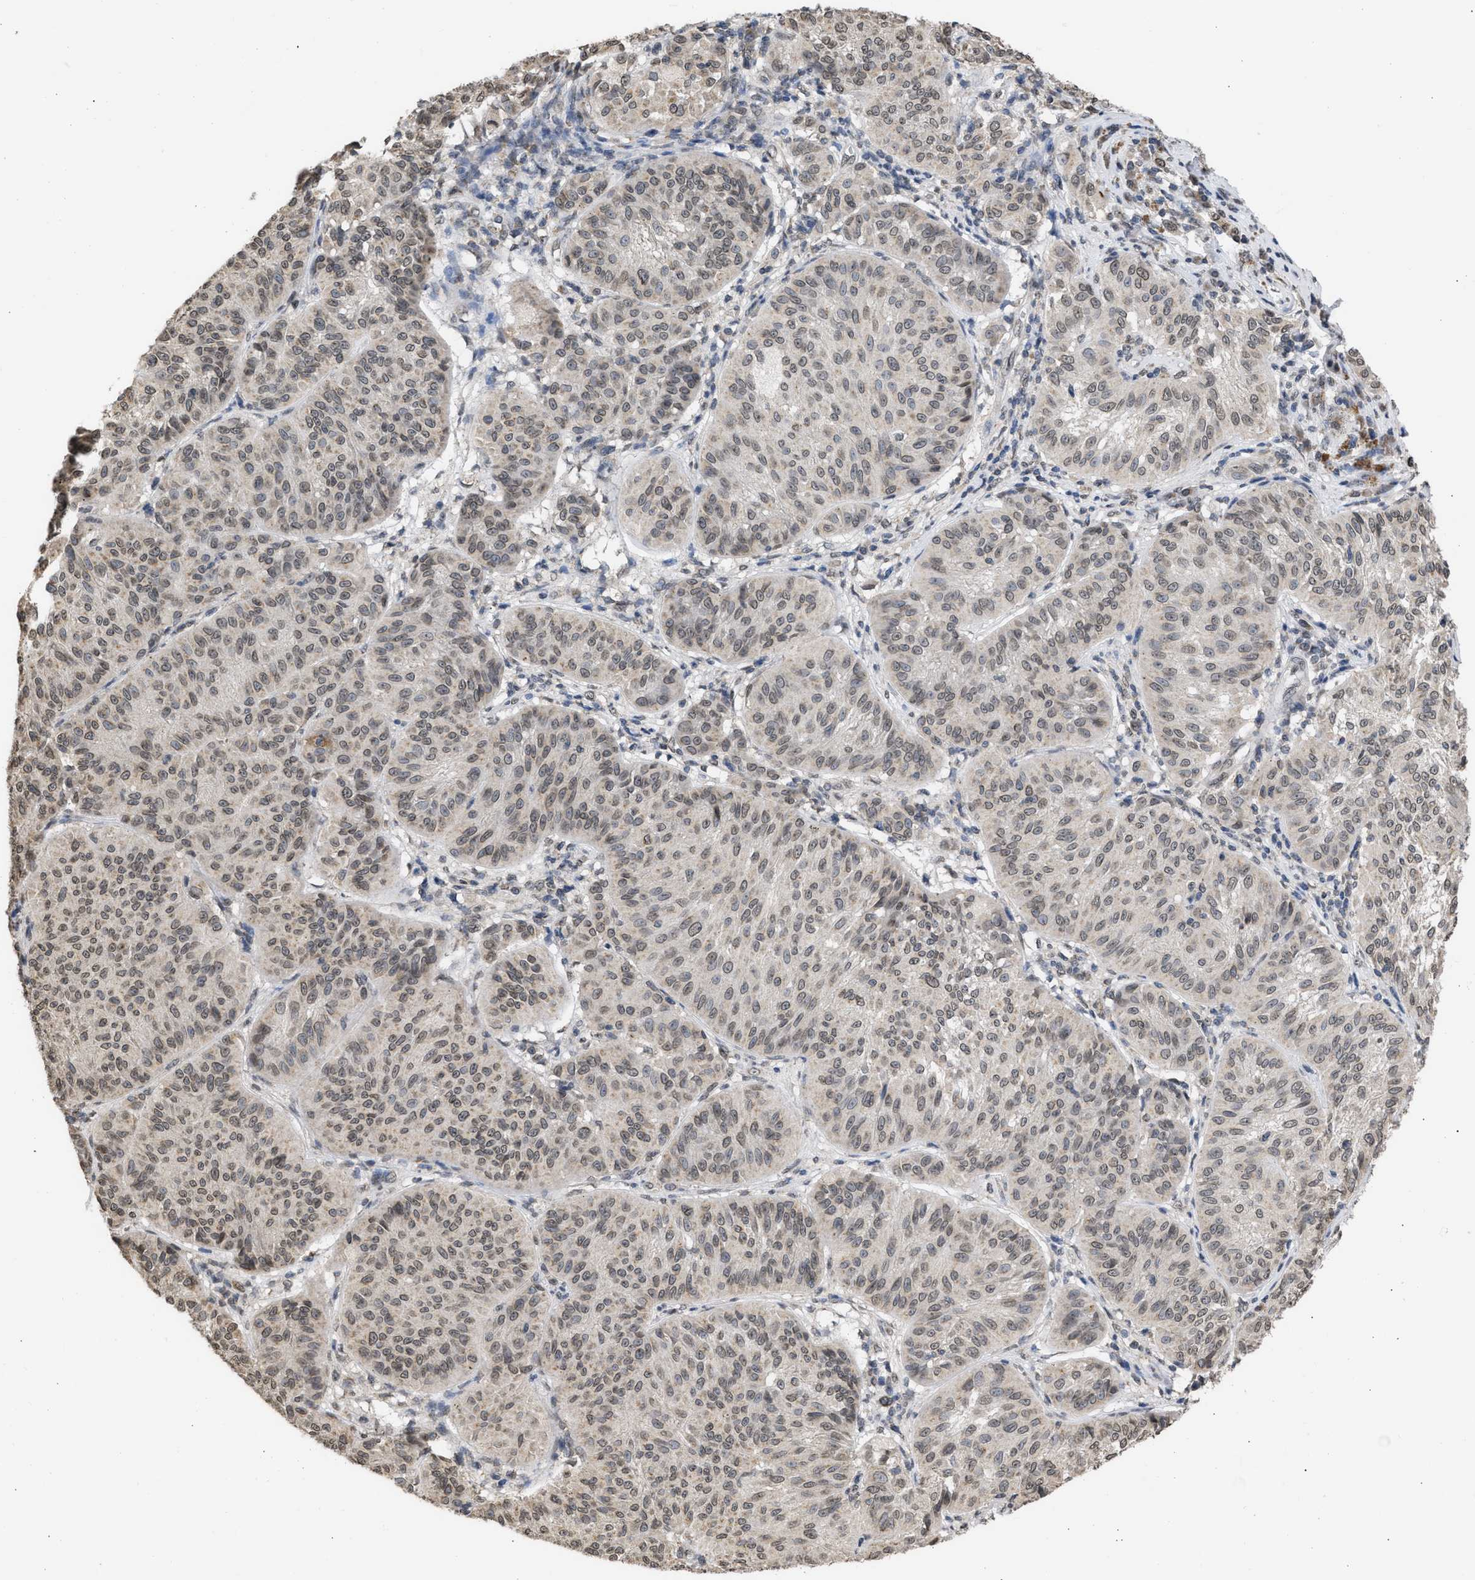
{"staining": {"intensity": "weak", "quantity": "<25%", "location": "cytoplasmic/membranous,nuclear"}, "tissue": "melanoma", "cell_type": "Tumor cells", "image_type": "cancer", "snomed": [{"axis": "morphology", "description": "Malignant melanoma, NOS"}, {"axis": "topography", "description": "Skin"}], "caption": "DAB immunohistochemical staining of malignant melanoma shows no significant positivity in tumor cells. (DAB (3,3'-diaminobenzidine) immunohistochemistry with hematoxylin counter stain).", "gene": "NUP35", "patient": {"sex": "female", "age": 72}}